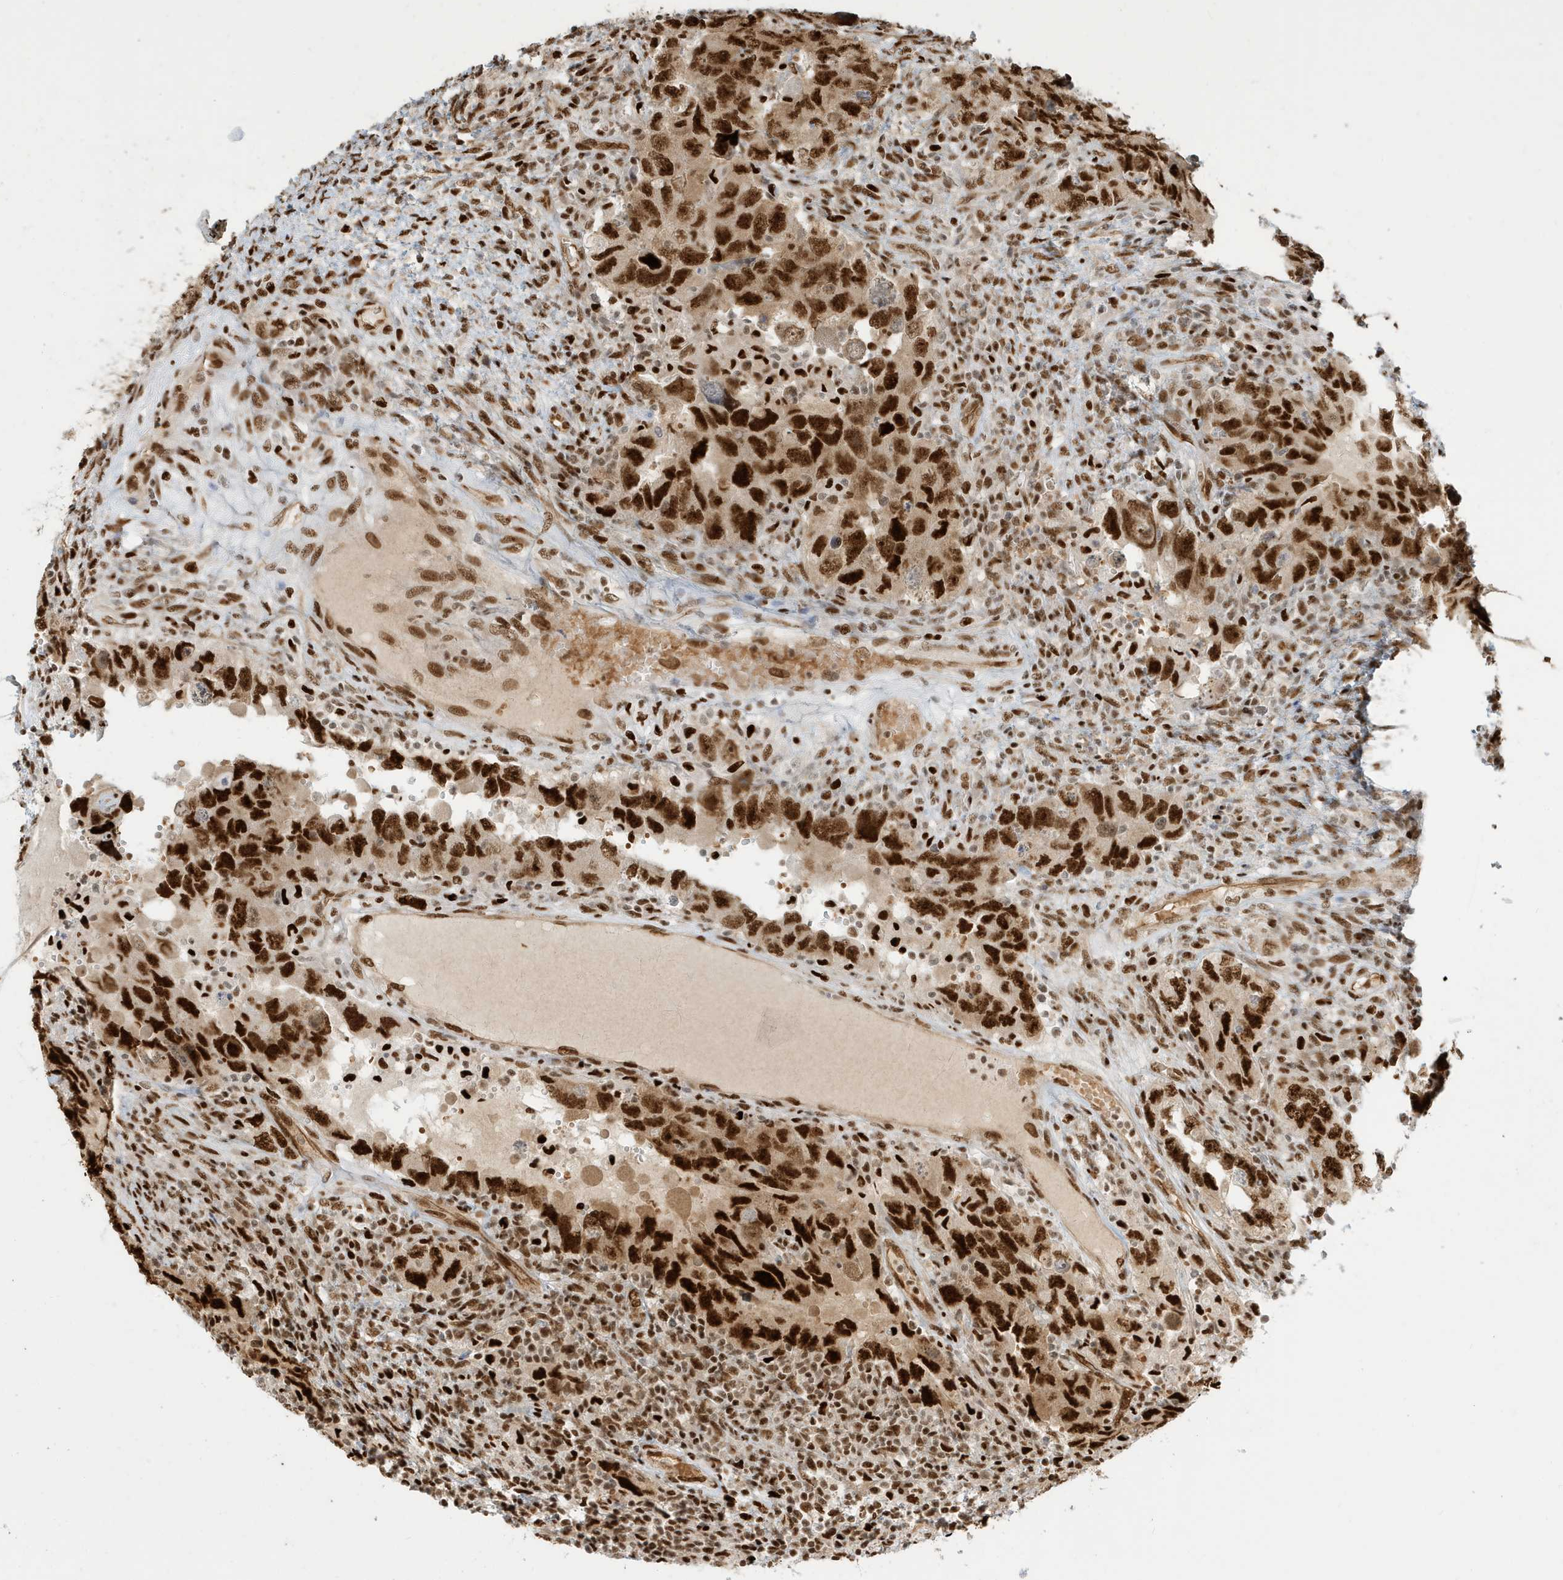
{"staining": {"intensity": "strong", "quantity": ">75%", "location": "nuclear"}, "tissue": "testis cancer", "cell_type": "Tumor cells", "image_type": "cancer", "snomed": [{"axis": "morphology", "description": "Carcinoma, Embryonal, NOS"}, {"axis": "topography", "description": "Testis"}], "caption": "DAB (3,3'-diaminobenzidine) immunohistochemical staining of human testis cancer (embryonal carcinoma) displays strong nuclear protein expression in approximately >75% of tumor cells.", "gene": "CKS2", "patient": {"sex": "male", "age": 26}}